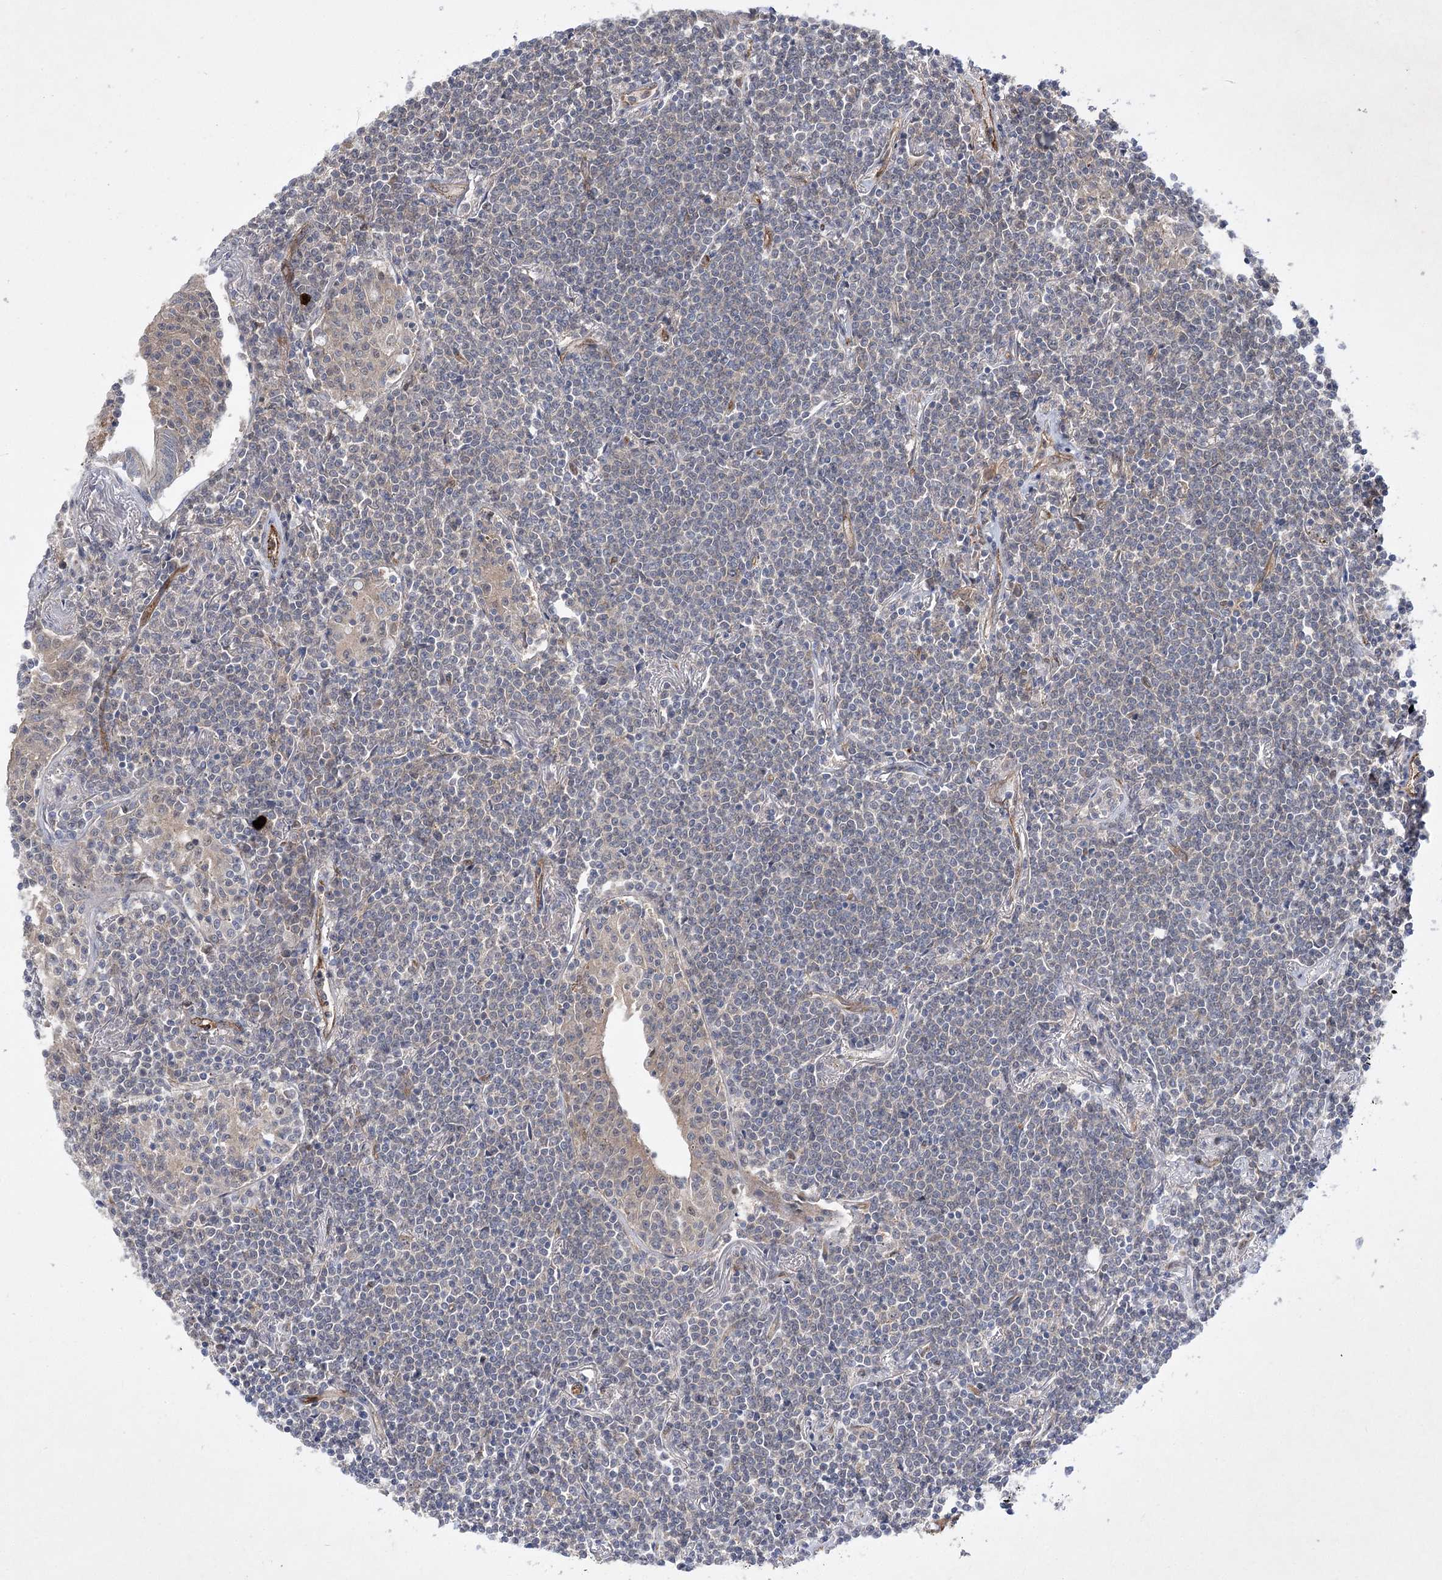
{"staining": {"intensity": "negative", "quantity": "none", "location": "none"}, "tissue": "lymphoma", "cell_type": "Tumor cells", "image_type": "cancer", "snomed": [{"axis": "morphology", "description": "Malignant lymphoma, non-Hodgkin's type, Low grade"}, {"axis": "topography", "description": "Lung"}], "caption": "Tumor cells show no significant expression in low-grade malignant lymphoma, non-Hodgkin's type. (DAB (3,3'-diaminobenzidine) immunohistochemistry (IHC) with hematoxylin counter stain).", "gene": "ARHGAP31", "patient": {"sex": "female", "age": 71}}